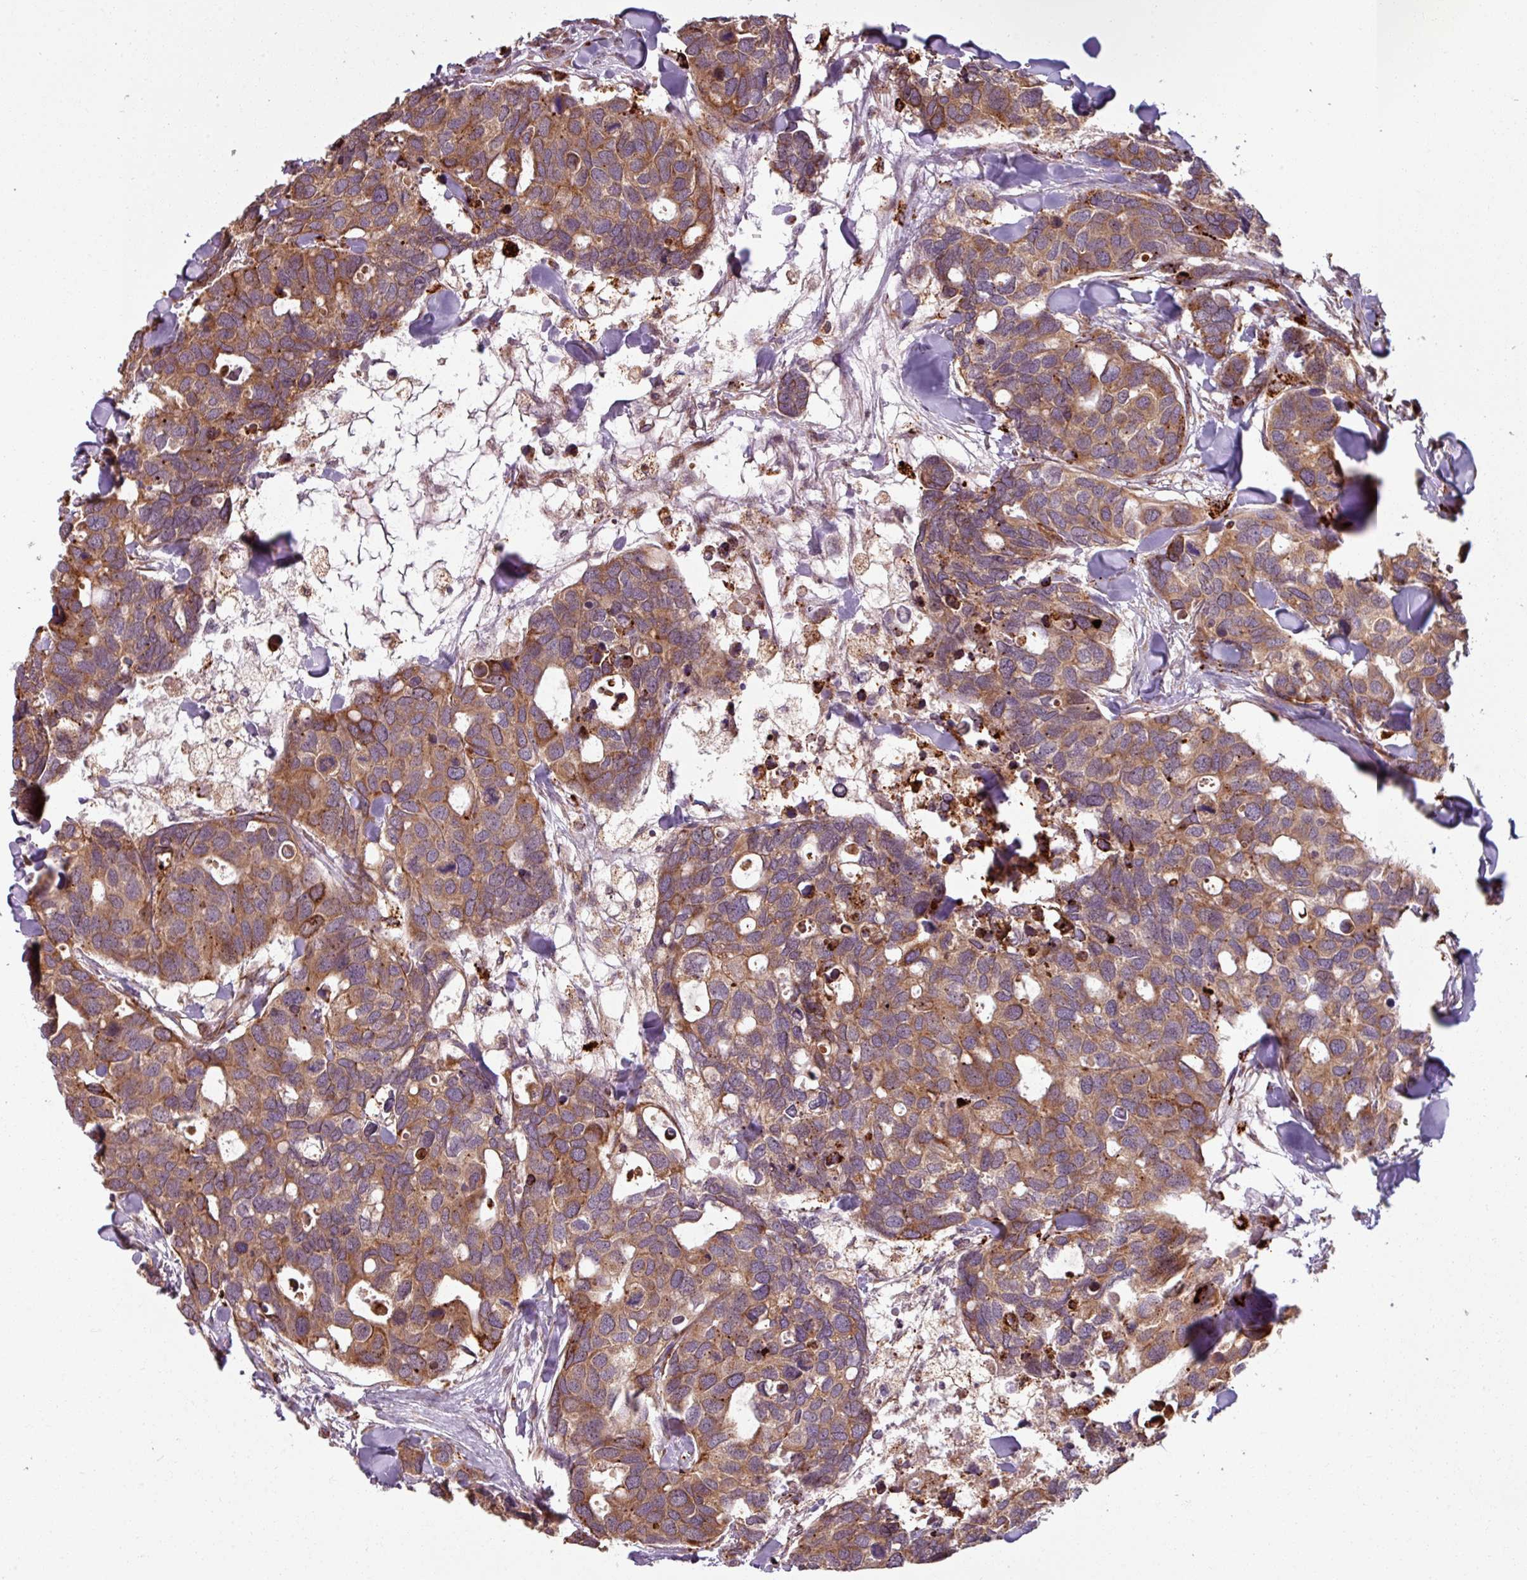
{"staining": {"intensity": "moderate", "quantity": ">75%", "location": "cytoplasmic/membranous"}, "tissue": "breast cancer", "cell_type": "Tumor cells", "image_type": "cancer", "snomed": [{"axis": "morphology", "description": "Duct carcinoma"}, {"axis": "topography", "description": "Breast"}], "caption": "IHC micrograph of neoplastic tissue: human intraductal carcinoma (breast) stained using immunohistochemistry (IHC) shows medium levels of moderate protein expression localized specifically in the cytoplasmic/membranous of tumor cells, appearing as a cytoplasmic/membranous brown color.", "gene": "MAGT1", "patient": {"sex": "female", "age": 83}}